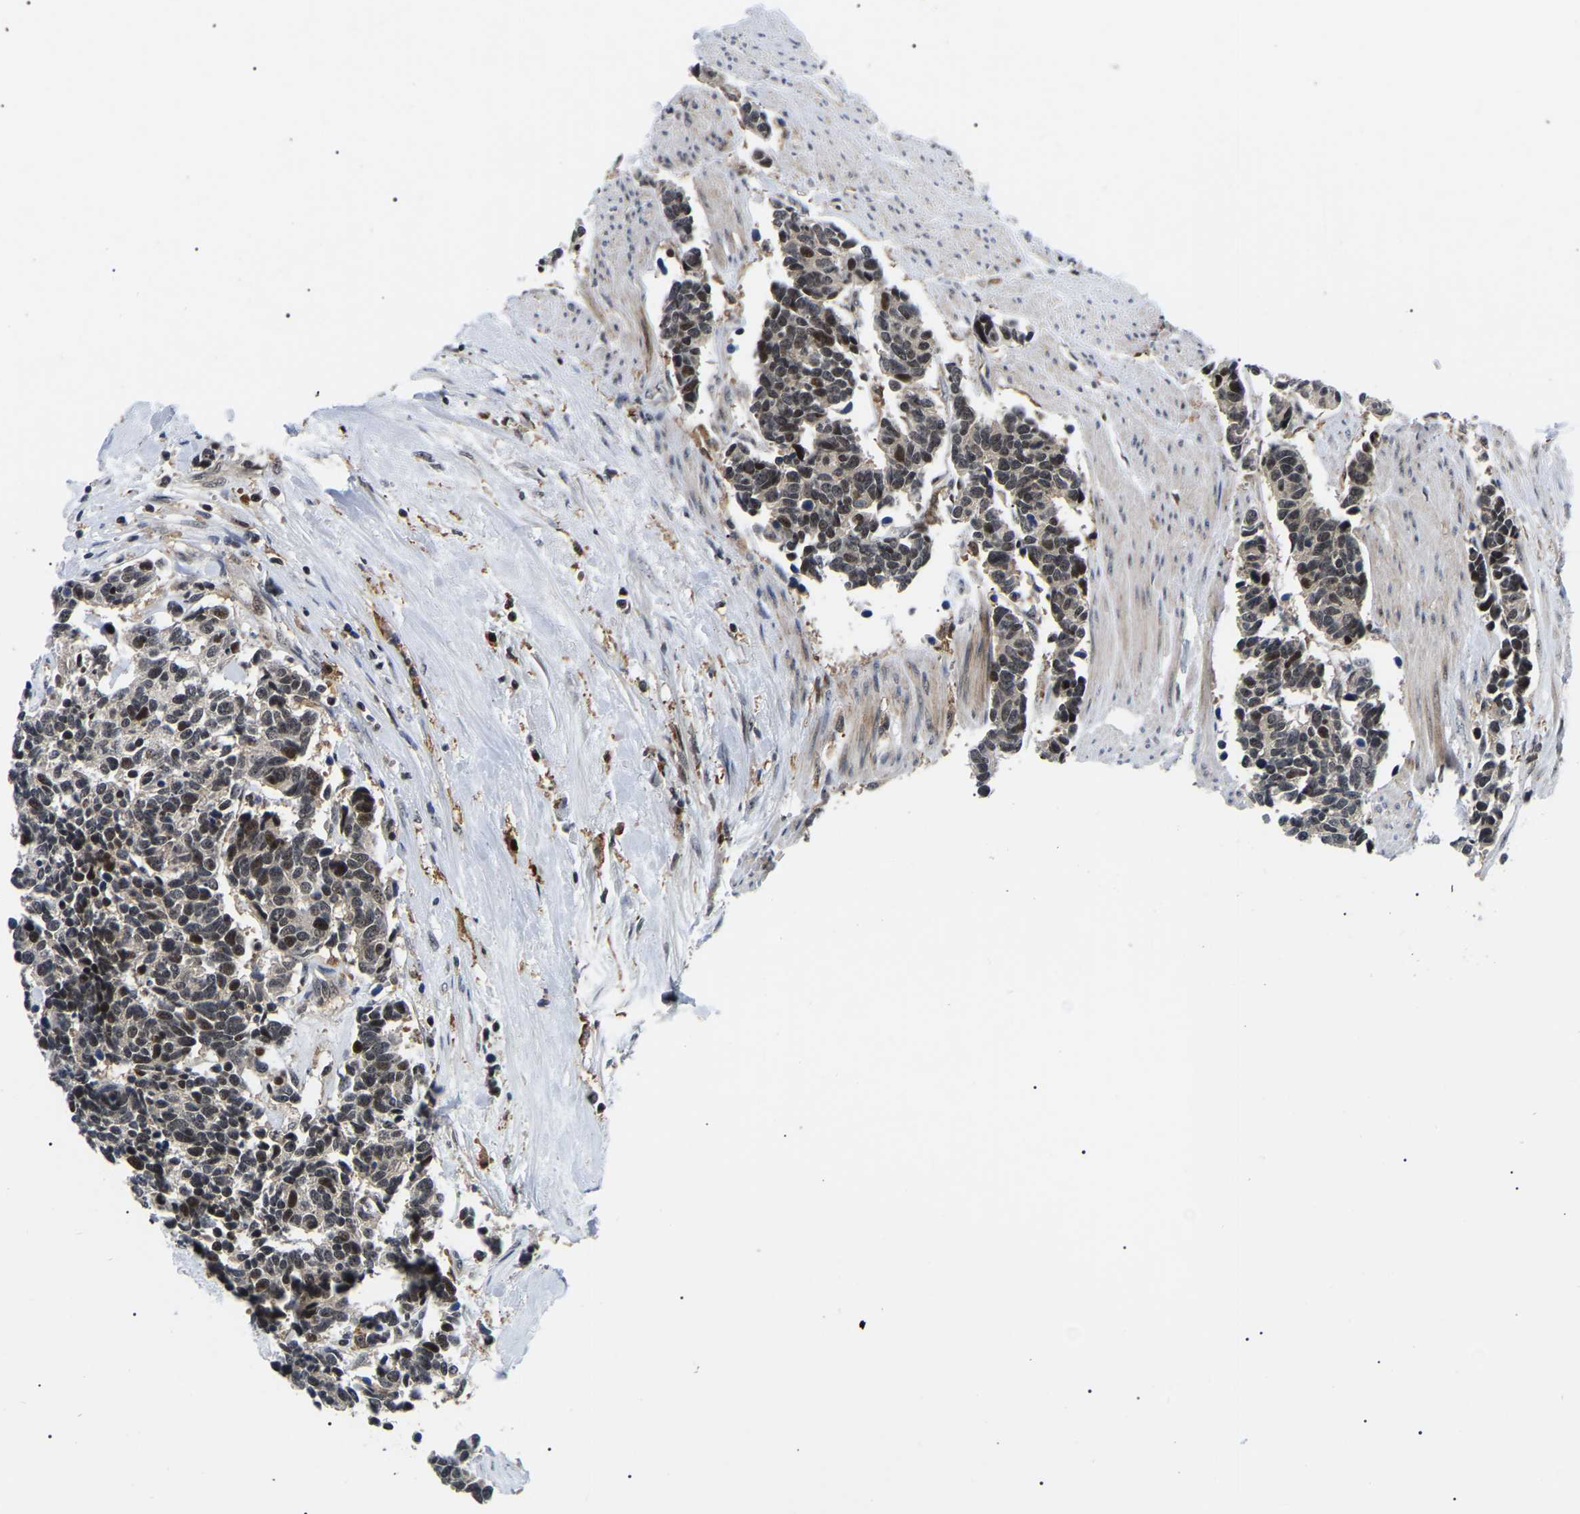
{"staining": {"intensity": "strong", "quantity": "25%-75%", "location": "nuclear"}, "tissue": "carcinoid", "cell_type": "Tumor cells", "image_type": "cancer", "snomed": [{"axis": "morphology", "description": "Carcinoma, NOS"}, {"axis": "morphology", "description": "Carcinoid, malignant, NOS"}, {"axis": "topography", "description": "Urinary bladder"}], "caption": "Carcinoma stained with a protein marker exhibits strong staining in tumor cells.", "gene": "RRP1B", "patient": {"sex": "male", "age": 57}}